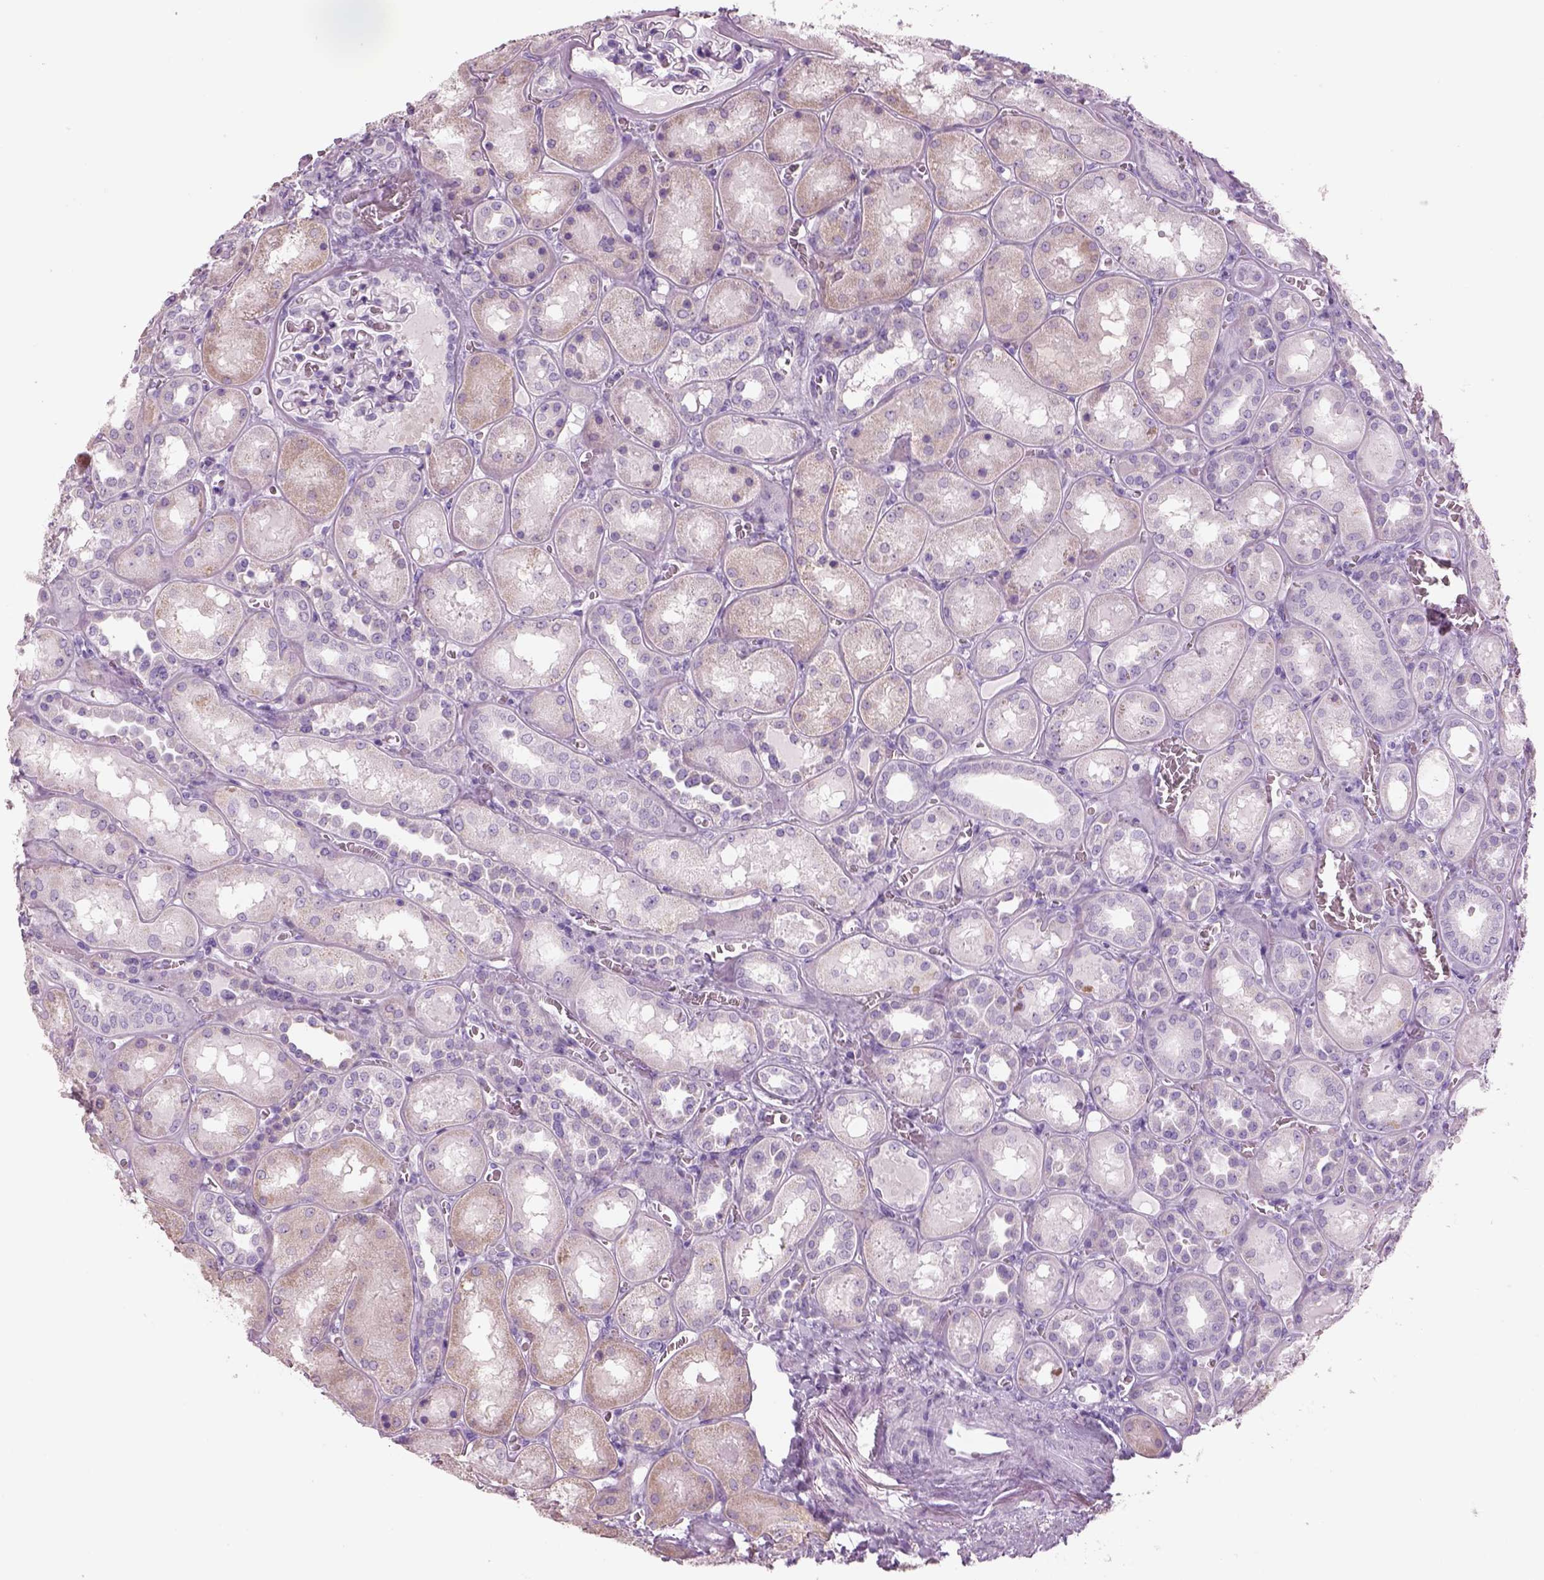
{"staining": {"intensity": "negative", "quantity": "none", "location": "none"}, "tissue": "kidney", "cell_type": "Cells in glomeruli", "image_type": "normal", "snomed": [{"axis": "morphology", "description": "Normal tissue, NOS"}, {"axis": "topography", "description": "Kidney"}], "caption": "DAB immunohistochemical staining of unremarkable kidney reveals no significant staining in cells in glomeruli.", "gene": "RHO", "patient": {"sex": "male", "age": 73}}